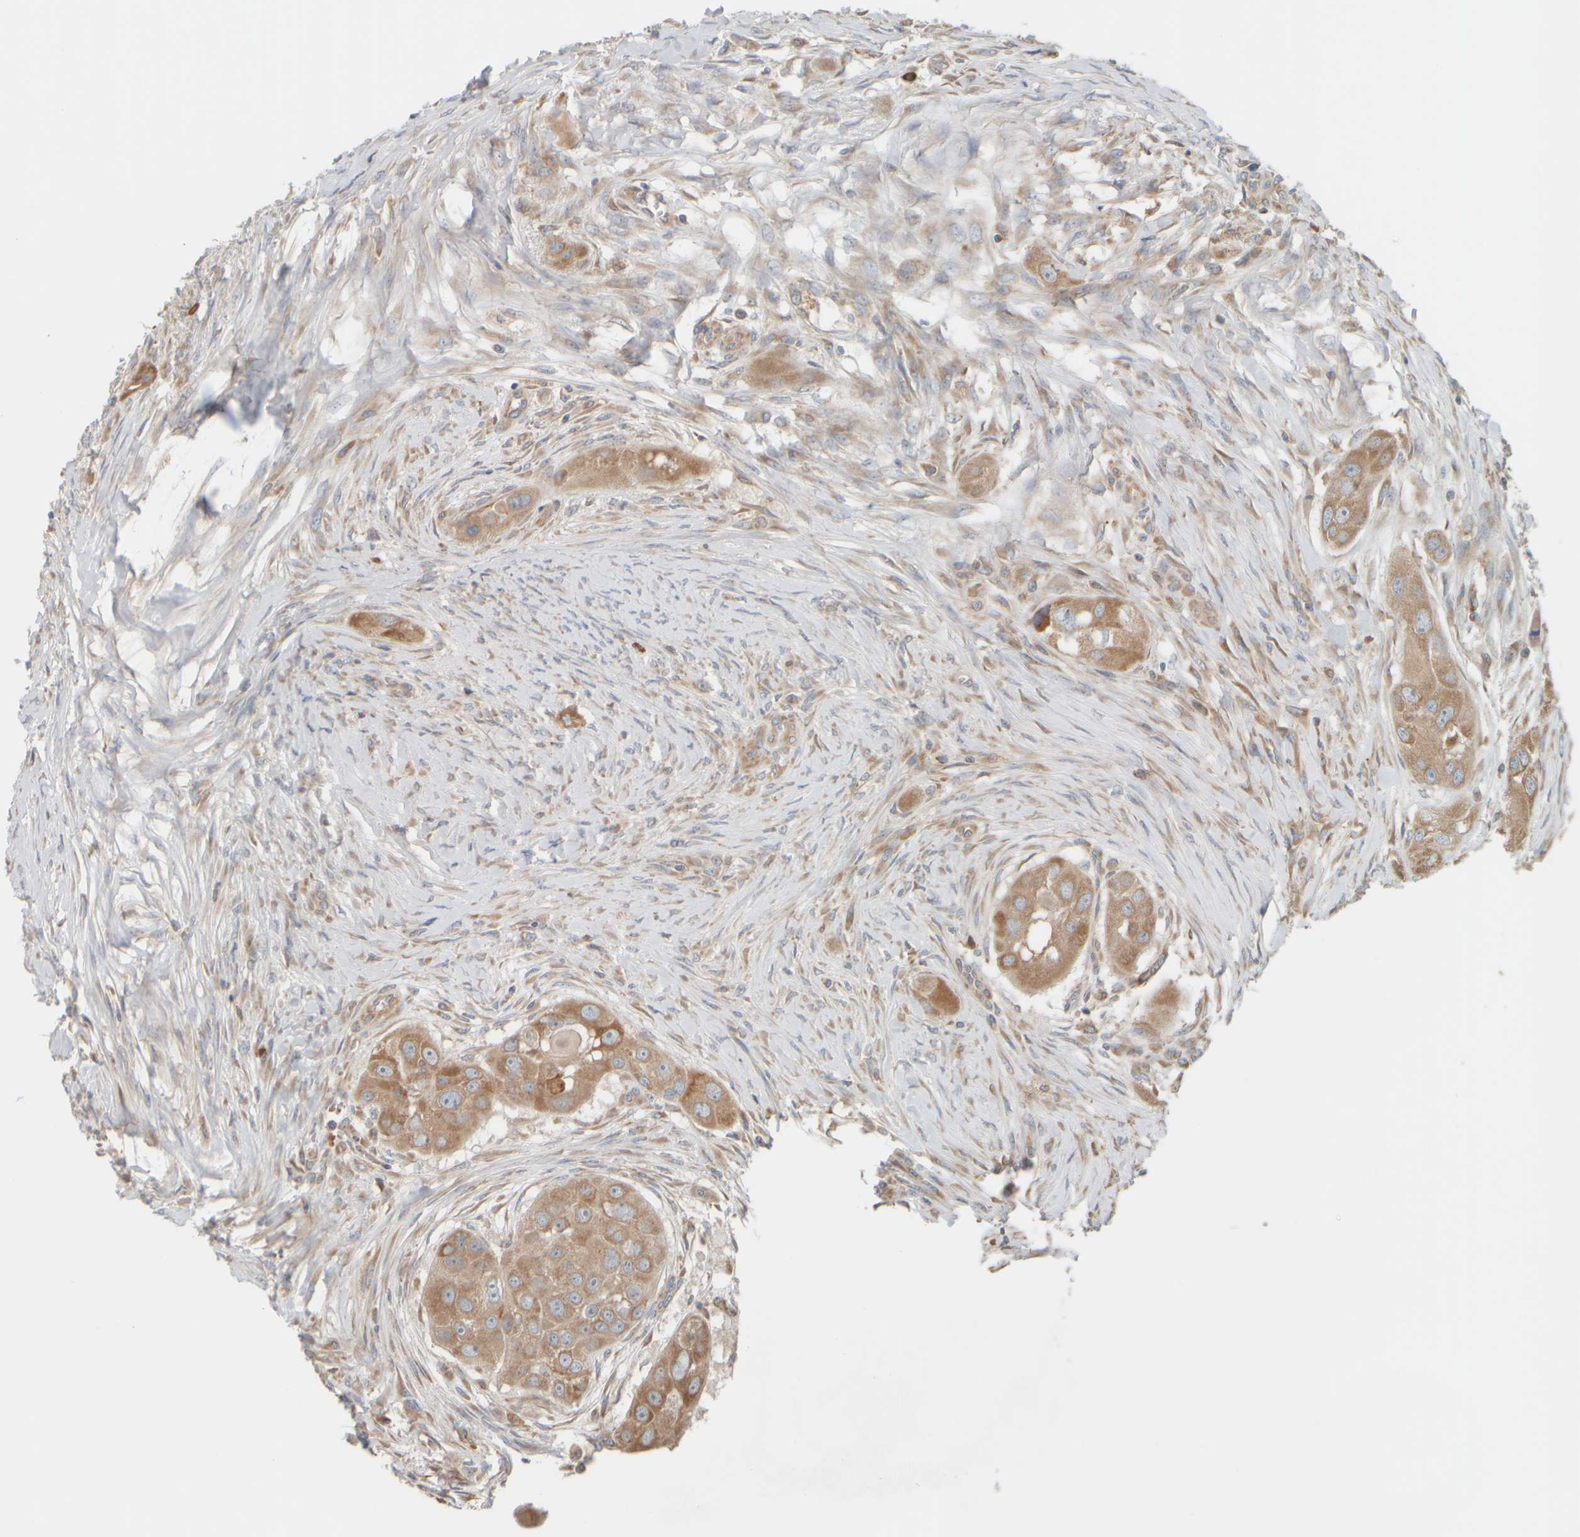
{"staining": {"intensity": "moderate", "quantity": ">75%", "location": "cytoplasmic/membranous"}, "tissue": "head and neck cancer", "cell_type": "Tumor cells", "image_type": "cancer", "snomed": [{"axis": "morphology", "description": "Normal tissue, NOS"}, {"axis": "morphology", "description": "Squamous cell carcinoma, NOS"}, {"axis": "topography", "description": "Skeletal muscle"}, {"axis": "topography", "description": "Head-Neck"}], "caption": "Immunohistochemistry (IHC) photomicrograph of human head and neck cancer (squamous cell carcinoma) stained for a protein (brown), which displays medium levels of moderate cytoplasmic/membranous staining in approximately >75% of tumor cells.", "gene": "EIF2B3", "patient": {"sex": "male", "age": 51}}